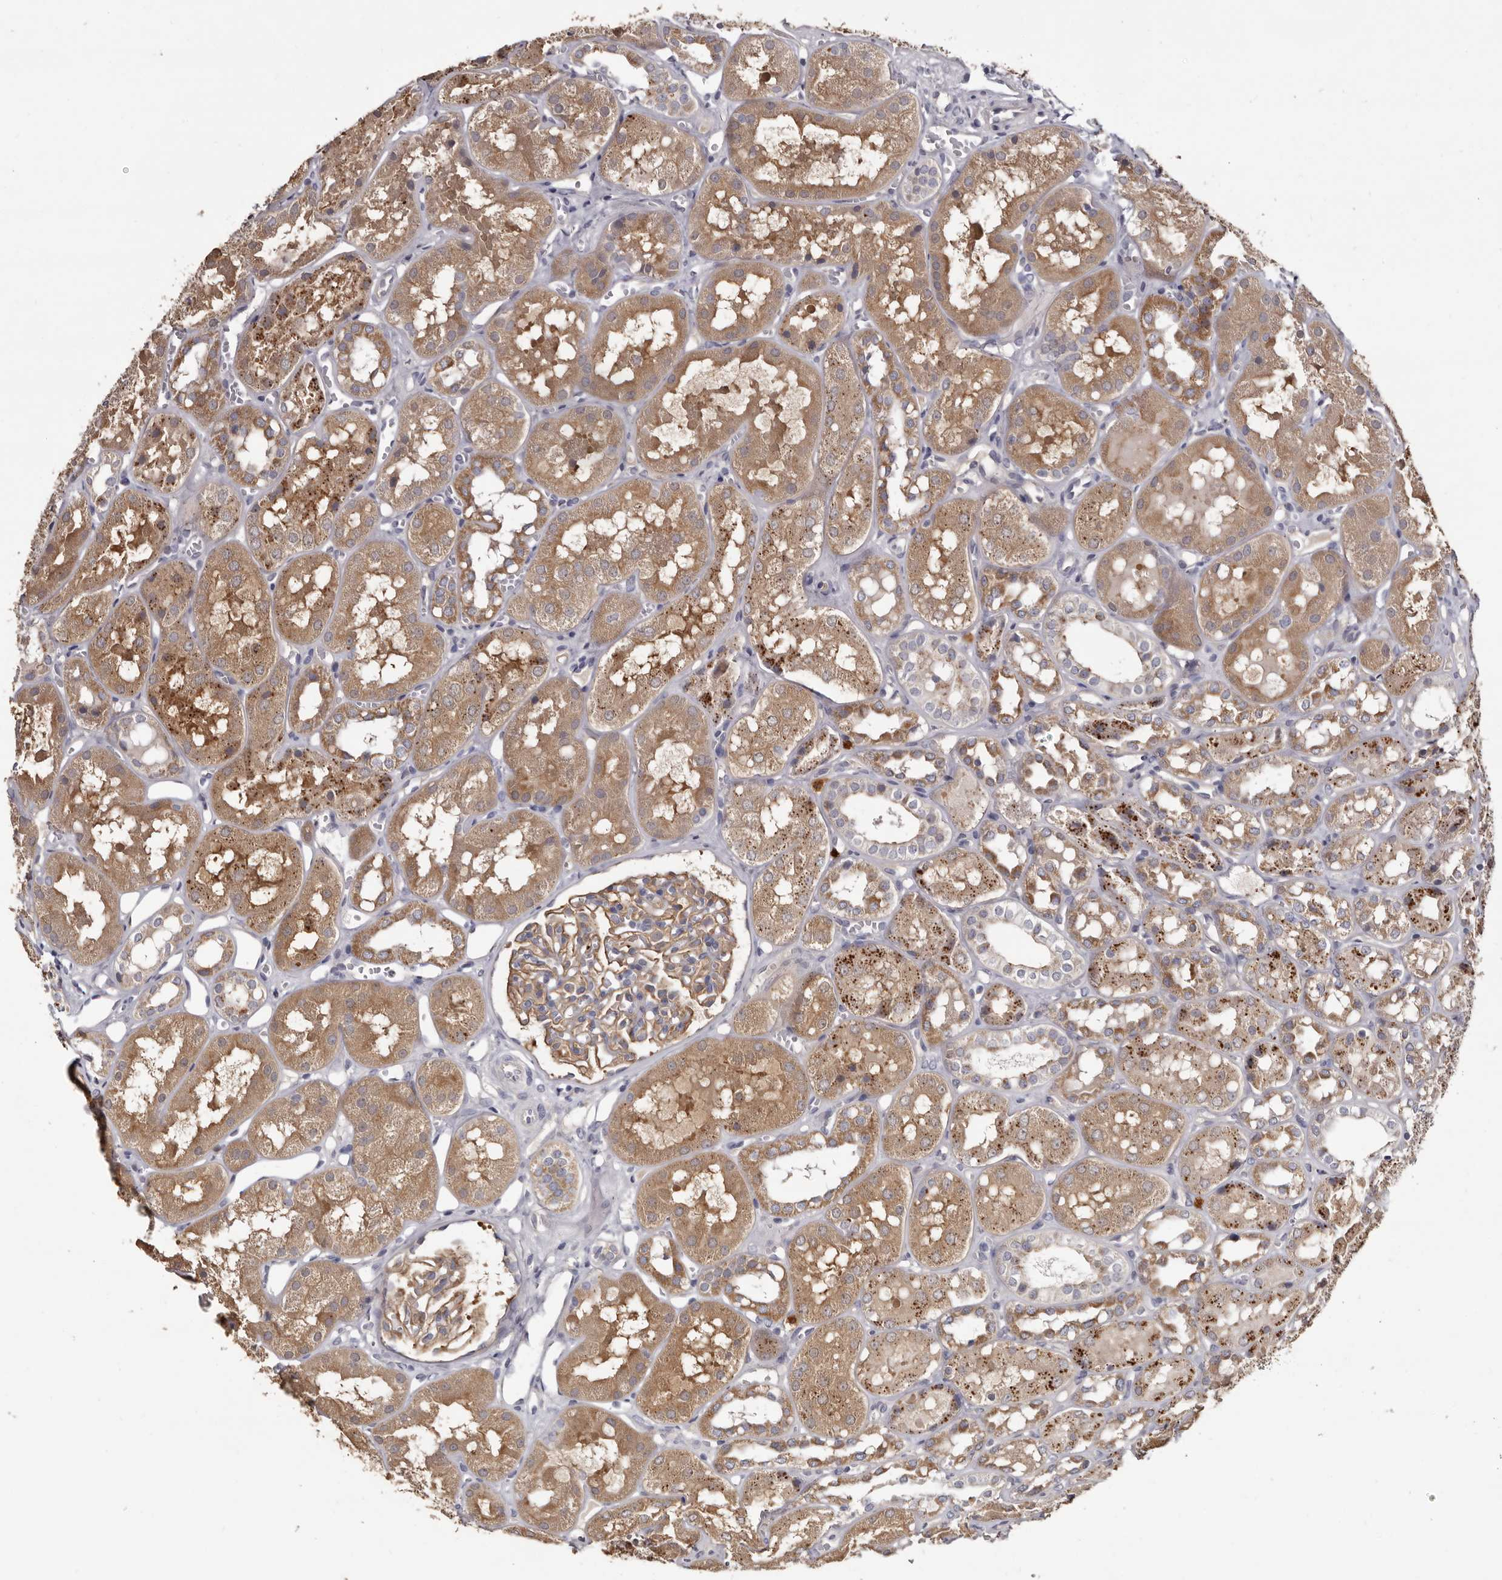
{"staining": {"intensity": "moderate", "quantity": ">75%", "location": "cytoplasmic/membranous"}, "tissue": "kidney", "cell_type": "Cells in glomeruli", "image_type": "normal", "snomed": [{"axis": "morphology", "description": "Normal tissue, NOS"}, {"axis": "topography", "description": "Kidney"}], "caption": "Immunohistochemical staining of unremarkable human kidney demonstrates >75% levels of moderate cytoplasmic/membranous protein staining in approximately >75% of cells in glomeruli.", "gene": "DAP", "patient": {"sex": "male", "age": 16}}